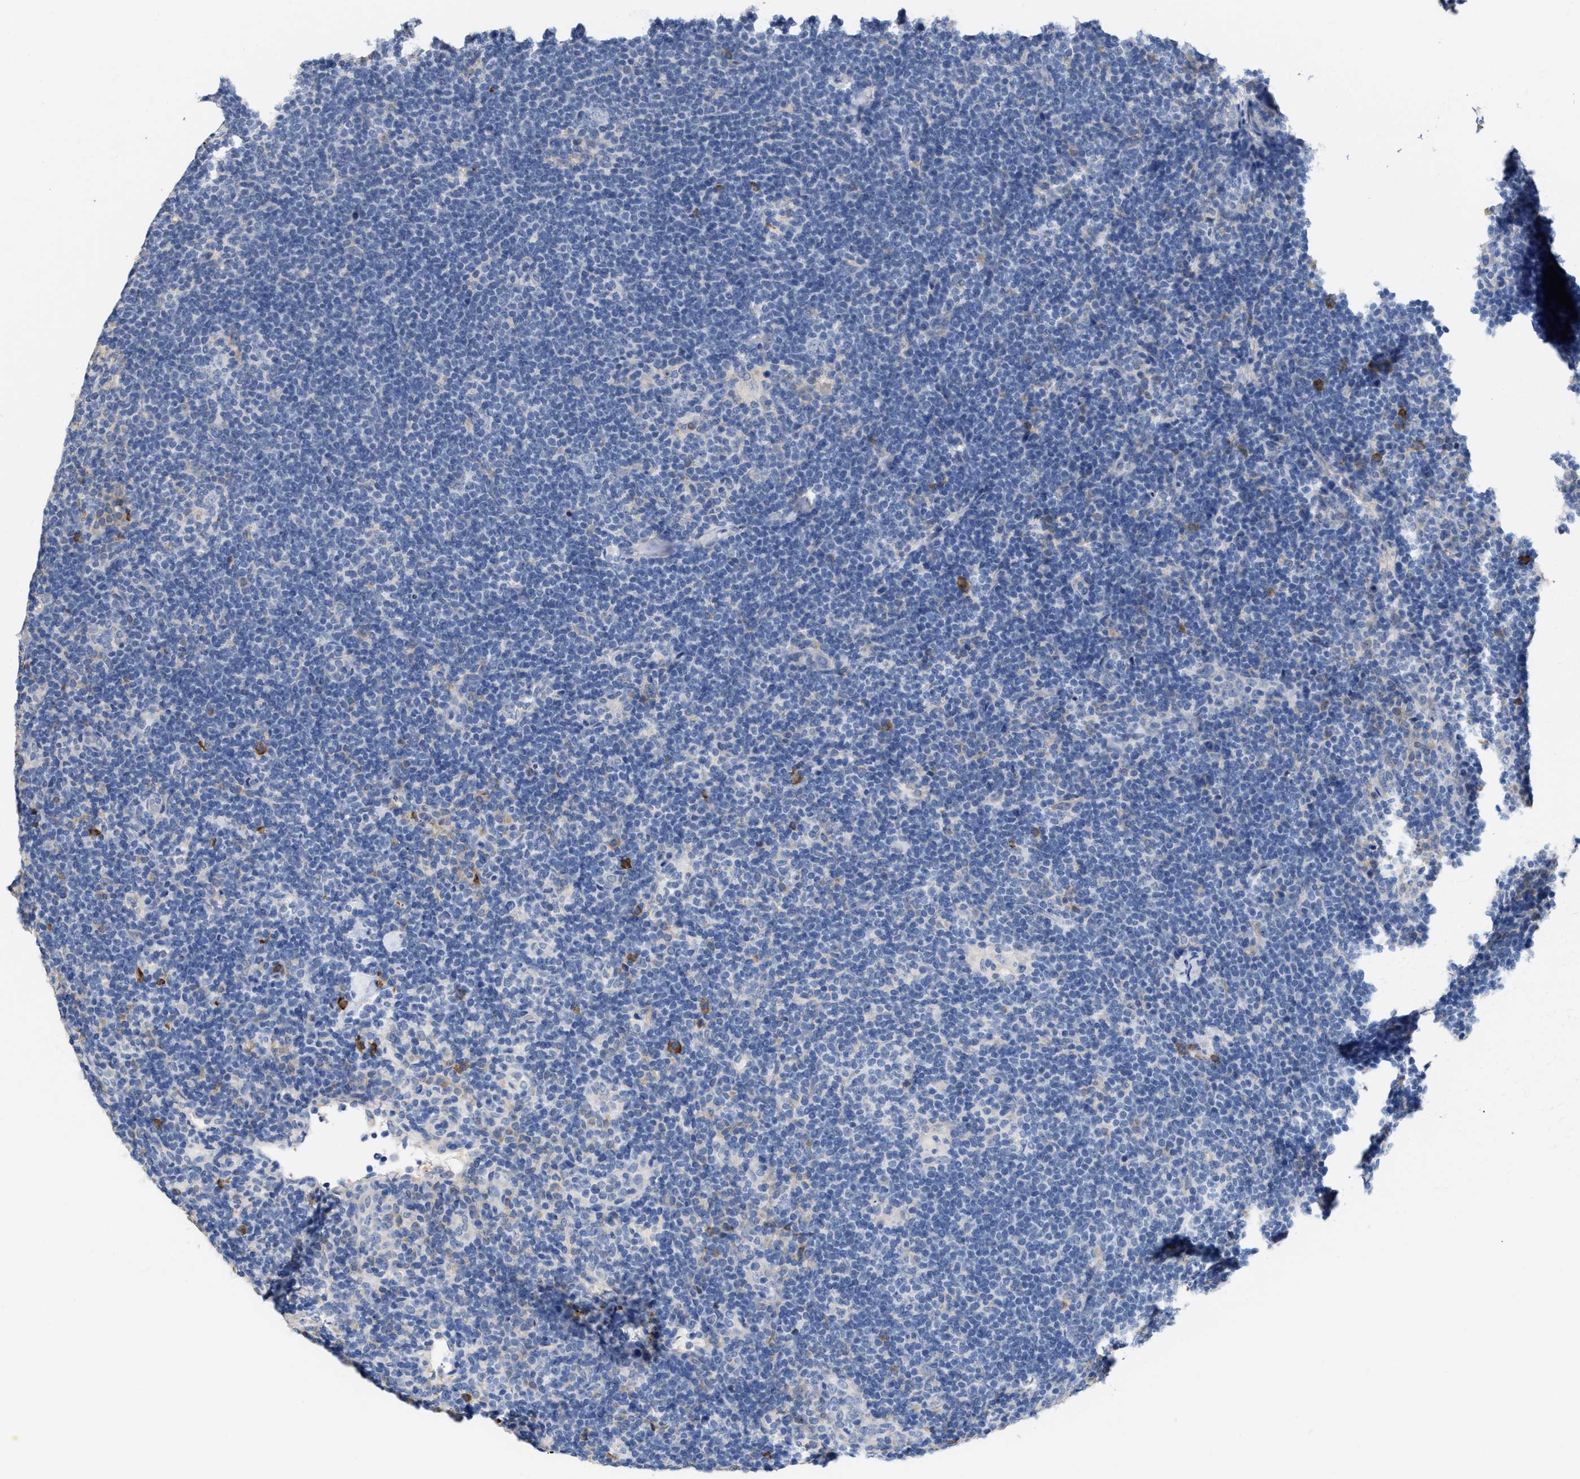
{"staining": {"intensity": "negative", "quantity": "none", "location": "none"}, "tissue": "lymphoma", "cell_type": "Tumor cells", "image_type": "cancer", "snomed": [{"axis": "morphology", "description": "Hodgkin's disease, NOS"}, {"axis": "topography", "description": "Lymph node"}], "caption": "Tumor cells are negative for brown protein staining in Hodgkin's disease.", "gene": "RYR2", "patient": {"sex": "female", "age": 57}}